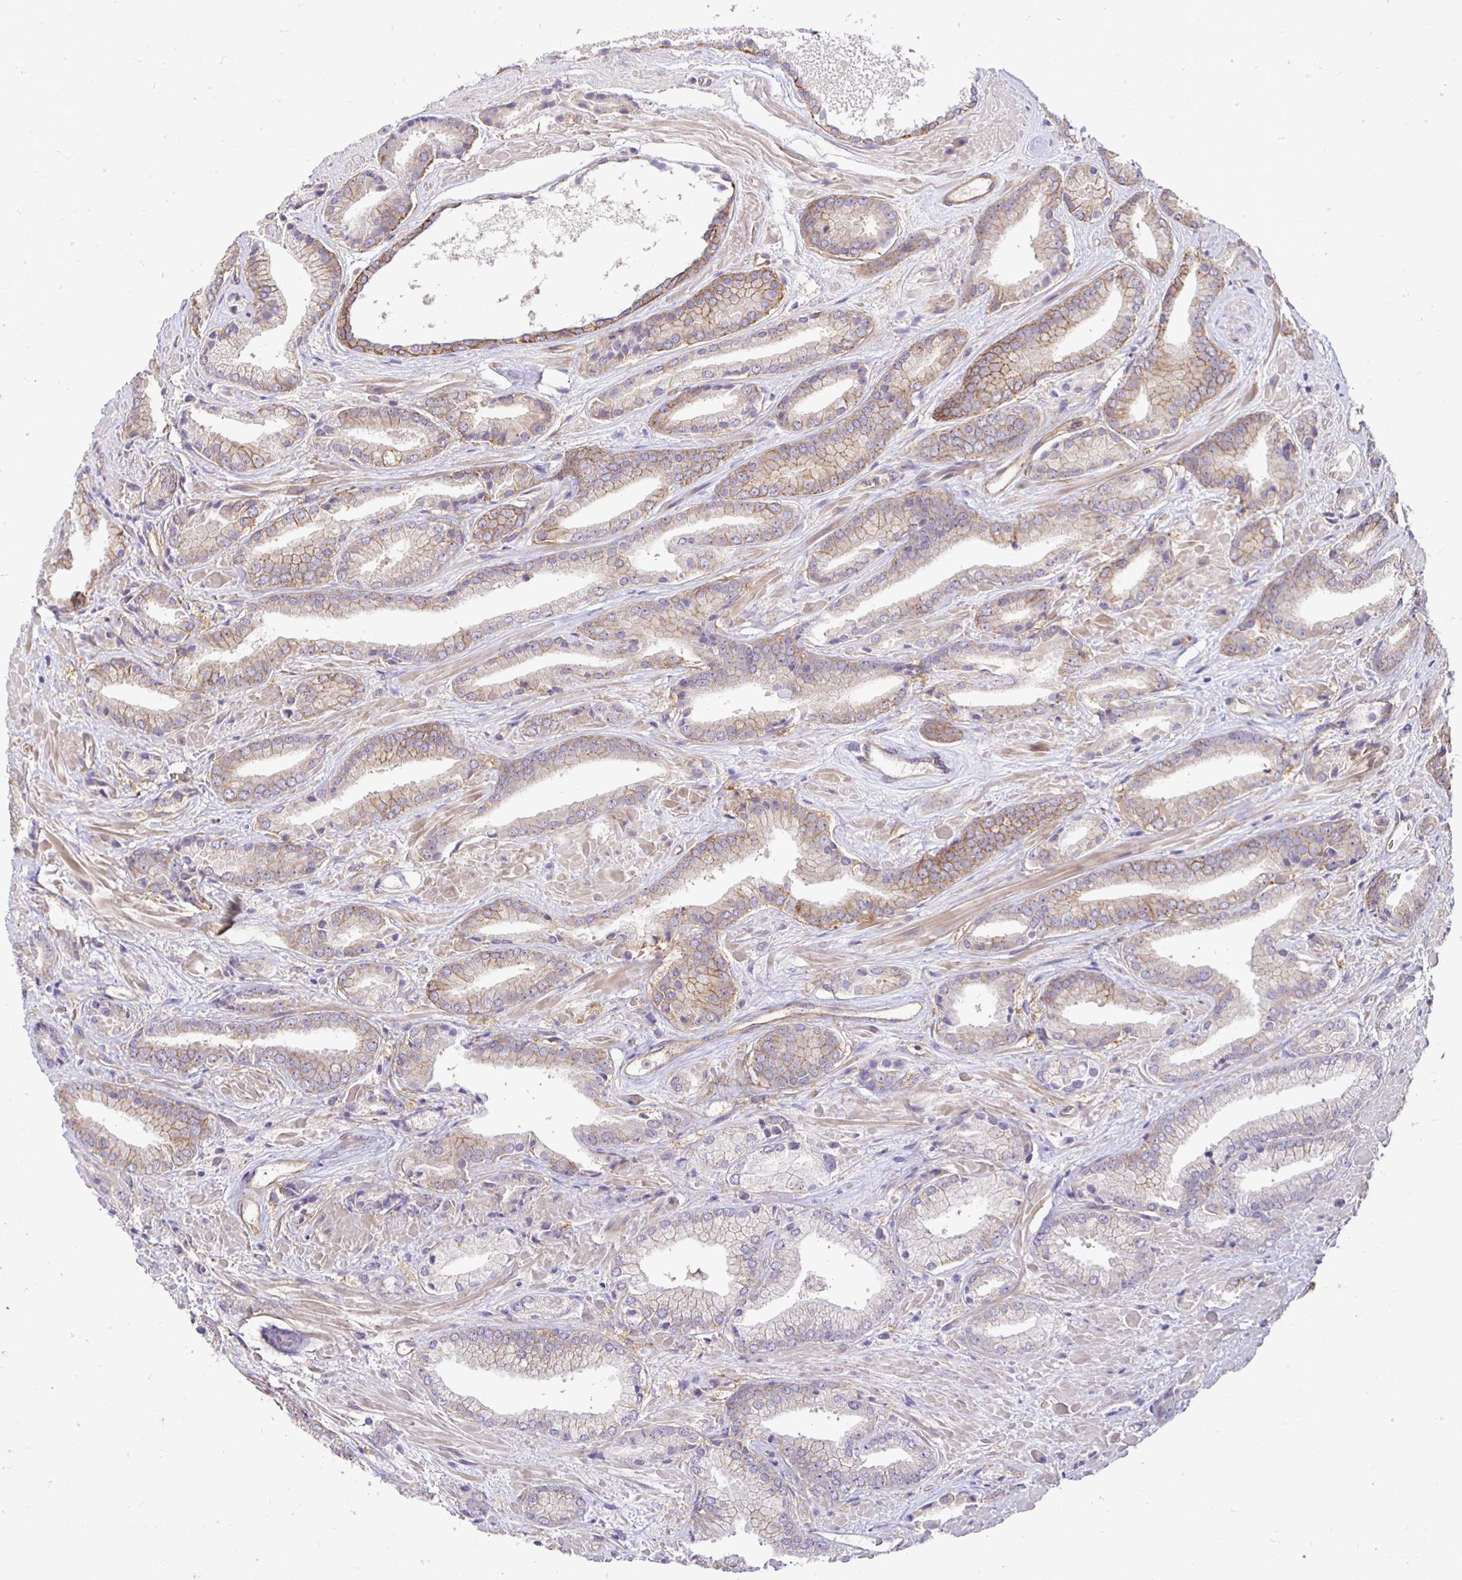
{"staining": {"intensity": "weak", "quantity": "25%-75%", "location": "cytoplasmic/membranous"}, "tissue": "prostate cancer", "cell_type": "Tumor cells", "image_type": "cancer", "snomed": [{"axis": "morphology", "description": "Adenocarcinoma, High grade"}, {"axis": "topography", "description": "Prostate"}], "caption": "The histopathology image shows staining of prostate cancer, revealing weak cytoplasmic/membranous protein expression (brown color) within tumor cells.", "gene": "SLC9A1", "patient": {"sex": "male", "age": 56}}